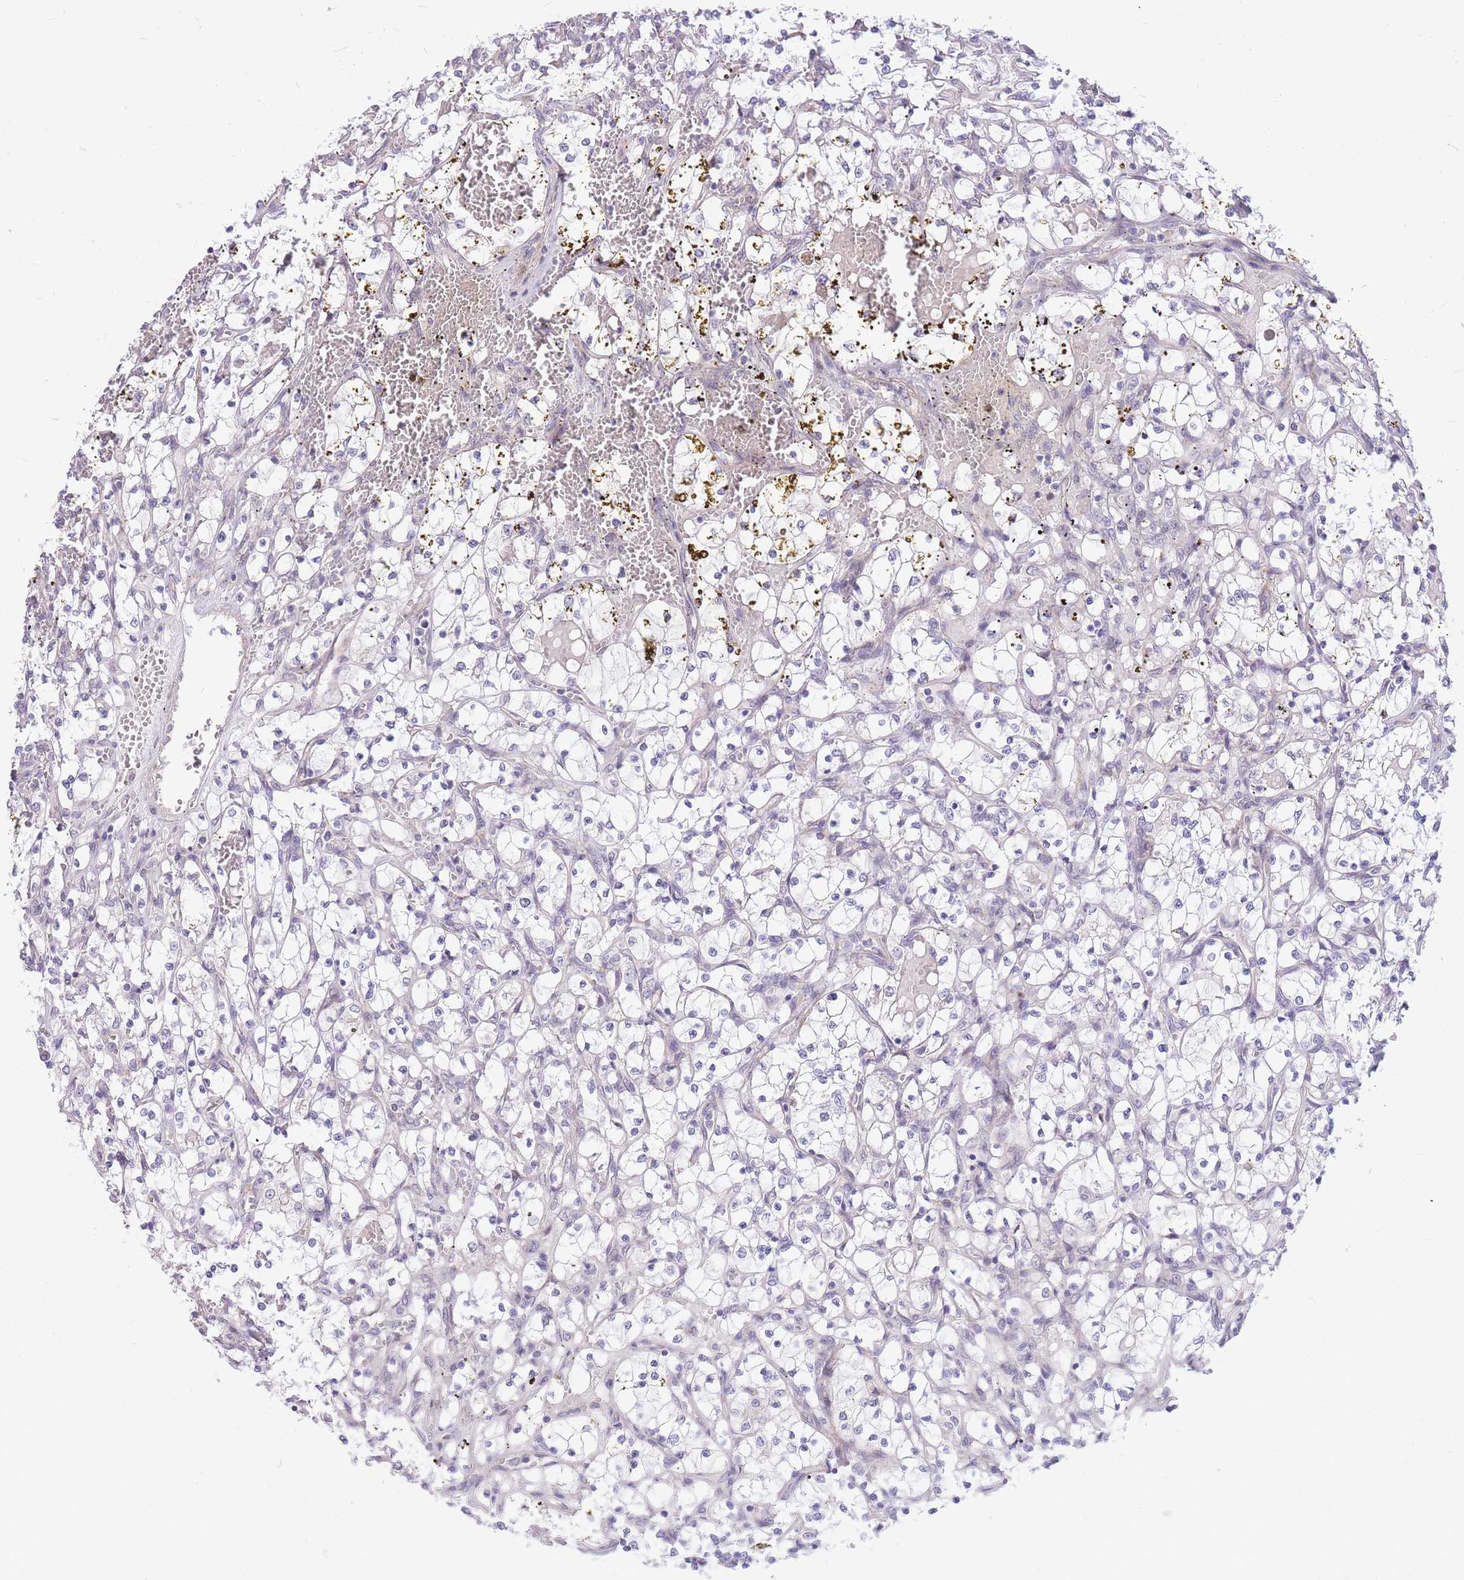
{"staining": {"intensity": "negative", "quantity": "none", "location": "none"}, "tissue": "renal cancer", "cell_type": "Tumor cells", "image_type": "cancer", "snomed": [{"axis": "morphology", "description": "Adenocarcinoma, NOS"}, {"axis": "topography", "description": "Kidney"}], "caption": "Human adenocarcinoma (renal) stained for a protein using IHC shows no expression in tumor cells.", "gene": "ERCC2", "patient": {"sex": "female", "age": 69}}